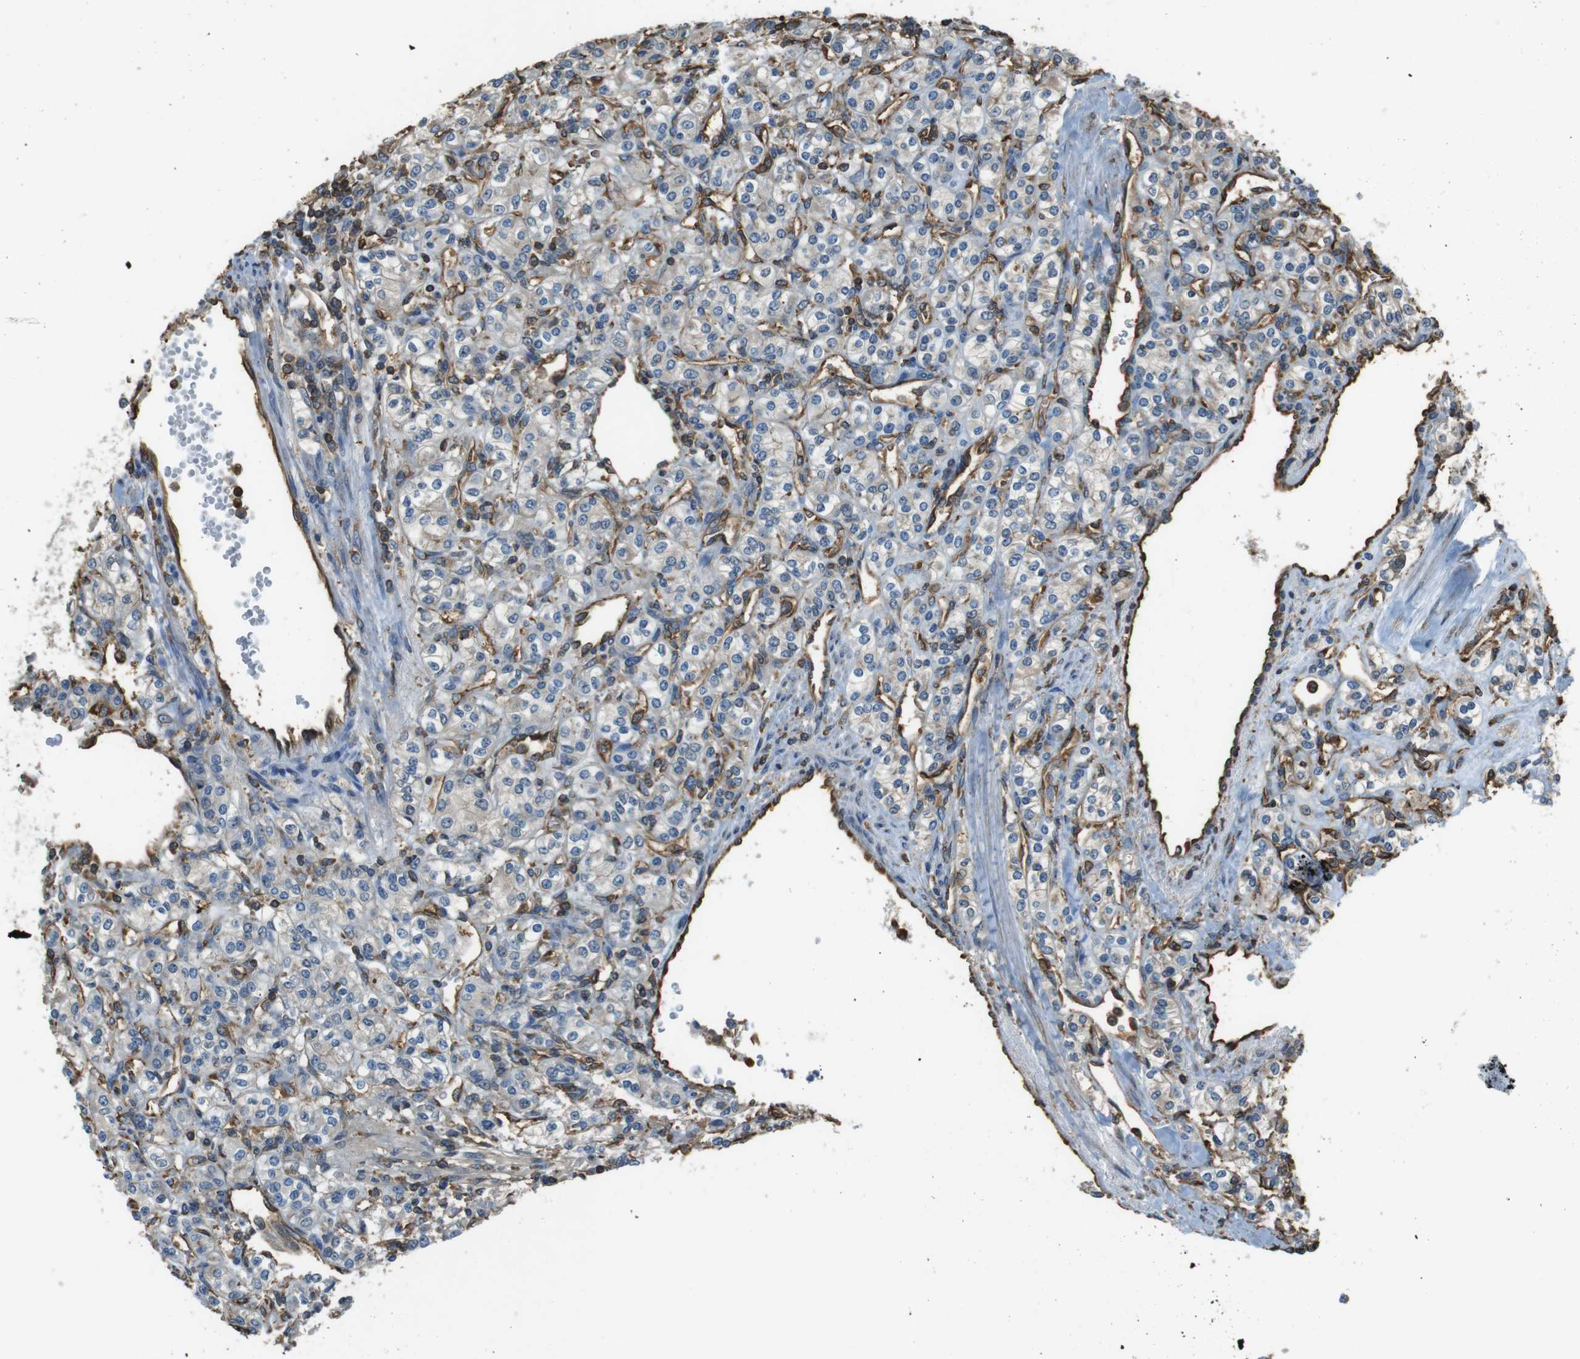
{"staining": {"intensity": "weak", "quantity": "<25%", "location": "cytoplasmic/membranous"}, "tissue": "renal cancer", "cell_type": "Tumor cells", "image_type": "cancer", "snomed": [{"axis": "morphology", "description": "Adenocarcinoma, NOS"}, {"axis": "topography", "description": "Kidney"}], "caption": "Tumor cells show no significant positivity in adenocarcinoma (renal).", "gene": "FCAR", "patient": {"sex": "male", "age": 77}}